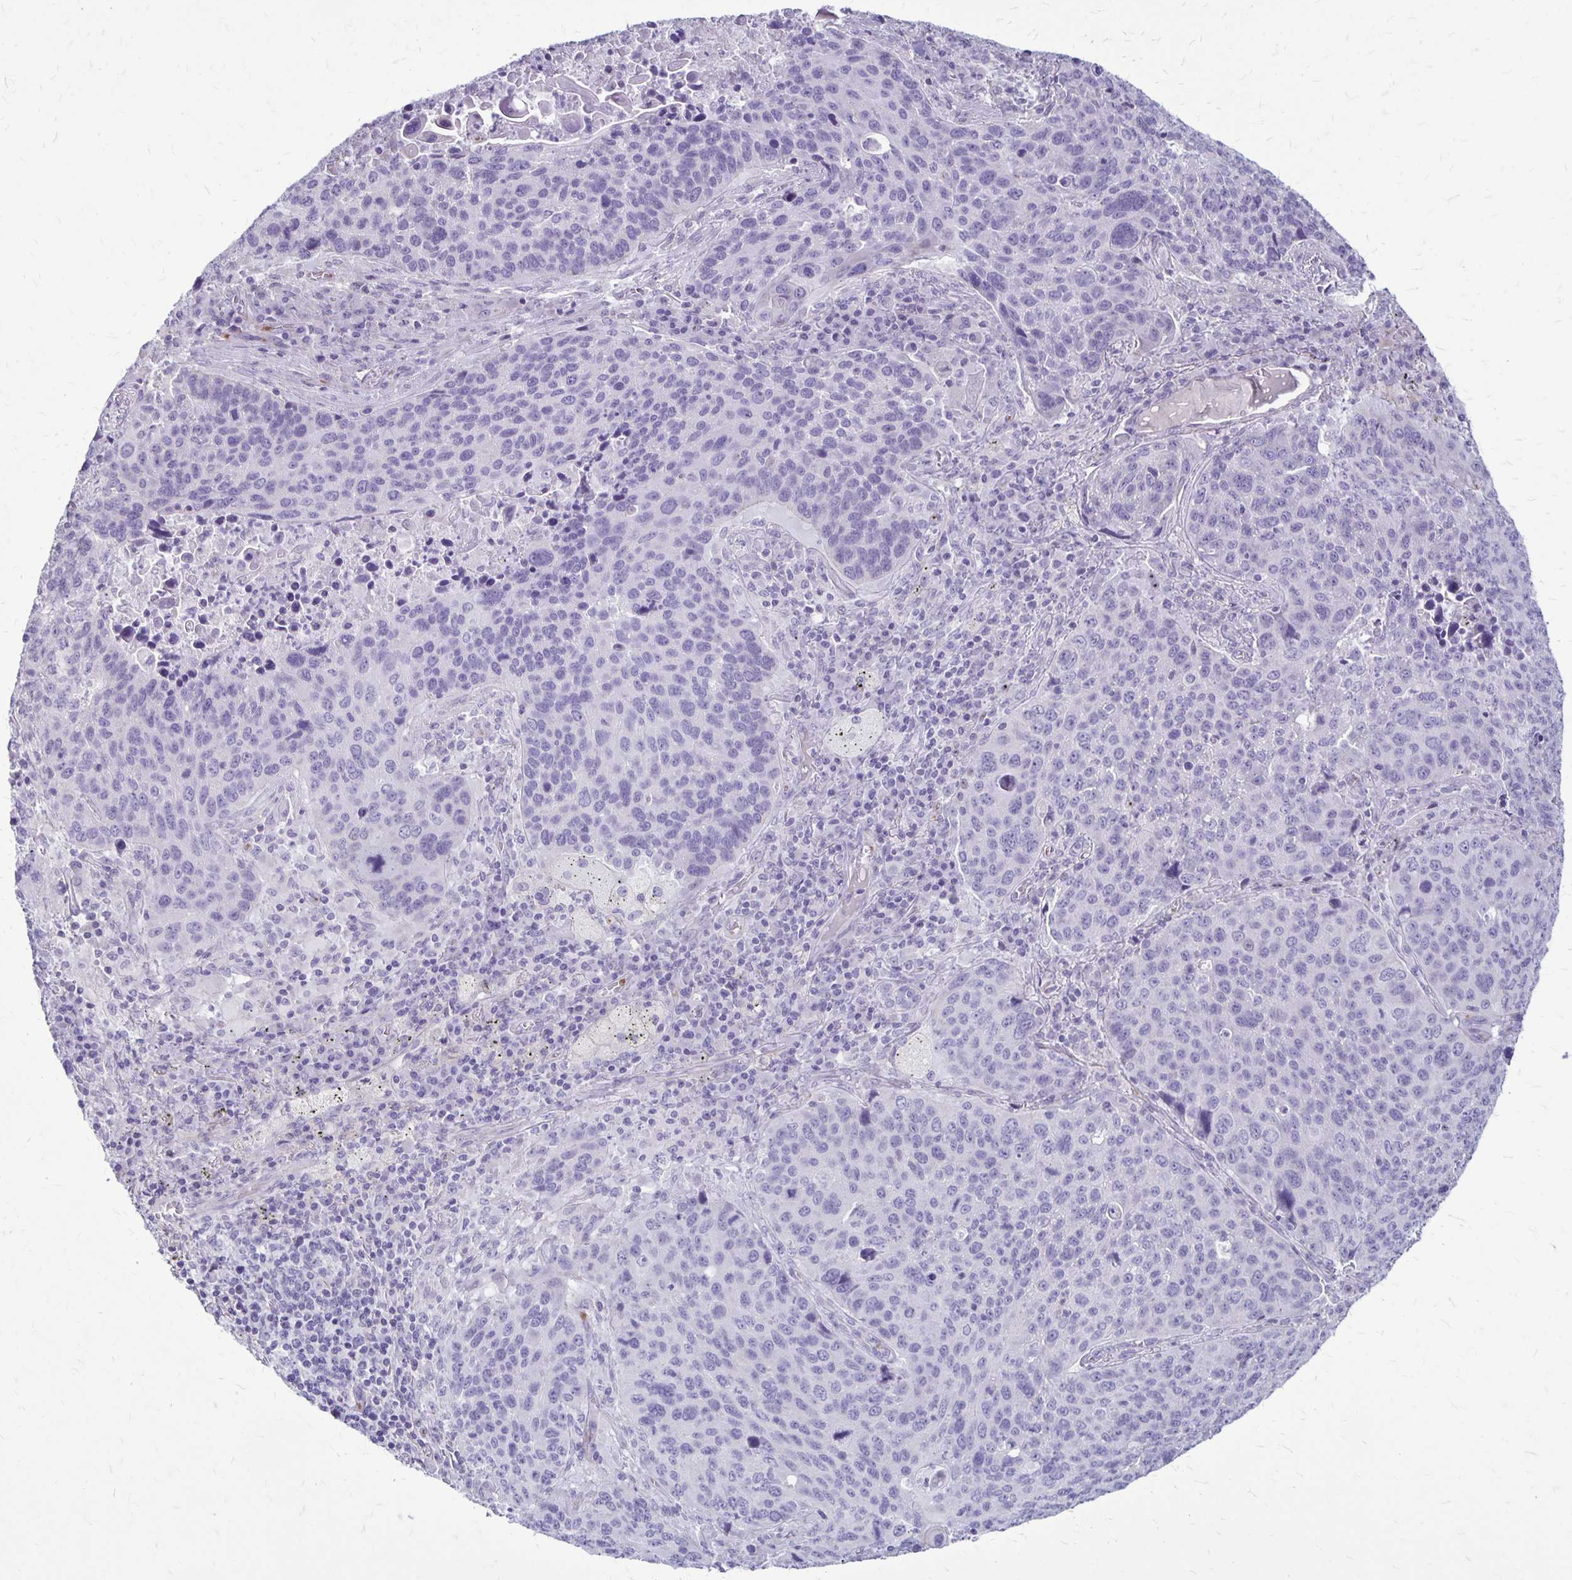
{"staining": {"intensity": "negative", "quantity": "none", "location": "none"}, "tissue": "lung cancer", "cell_type": "Tumor cells", "image_type": "cancer", "snomed": [{"axis": "morphology", "description": "Squamous cell carcinoma, NOS"}, {"axis": "topography", "description": "Lung"}], "caption": "IHC histopathology image of neoplastic tissue: human lung cancer (squamous cell carcinoma) stained with DAB exhibits no significant protein expression in tumor cells.", "gene": "GP9", "patient": {"sex": "male", "age": 68}}